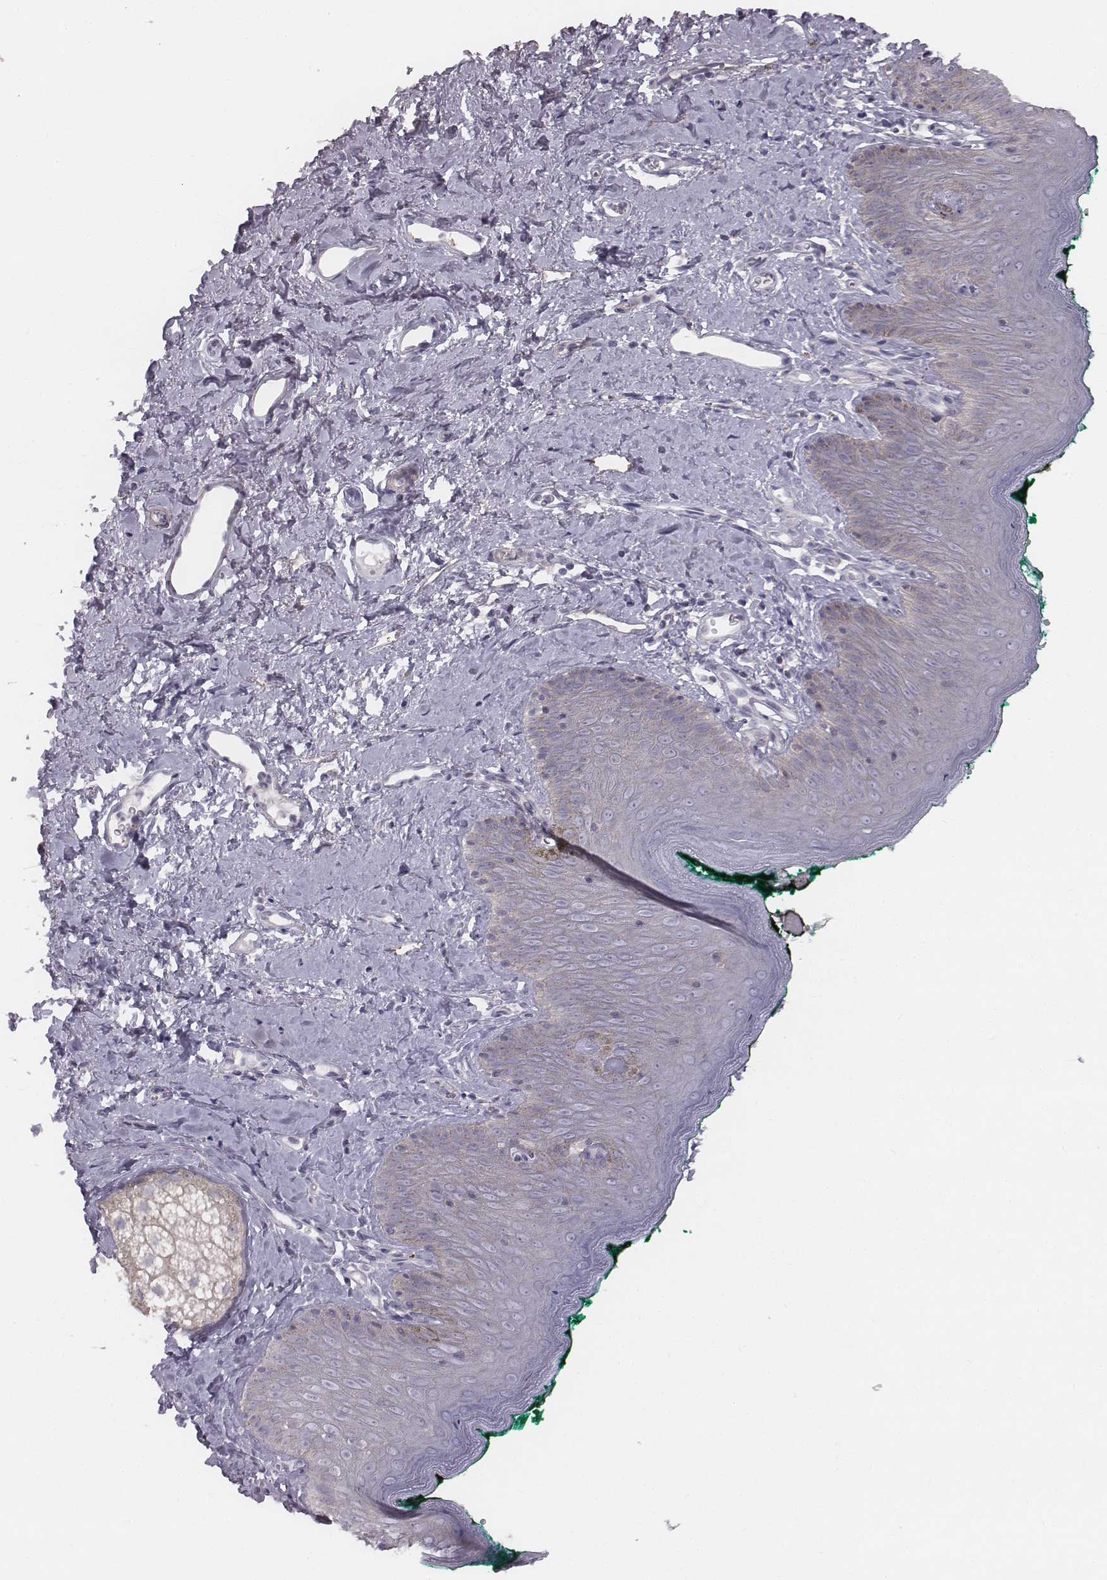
{"staining": {"intensity": "negative", "quantity": "none", "location": "none"}, "tissue": "skin", "cell_type": "Epidermal cells", "image_type": "normal", "snomed": [{"axis": "morphology", "description": "Normal tissue, NOS"}, {"axis": "topography", "description": "Vulva"}], "caption": "Epidermal cells show no significant protein staining in benign skin. (DAB (3,3'-diaminobenzidine) IHC with hematoxylin counter stain).", "gene": "PRKCZ", "patient": {"sex": "female", "age": 66}}